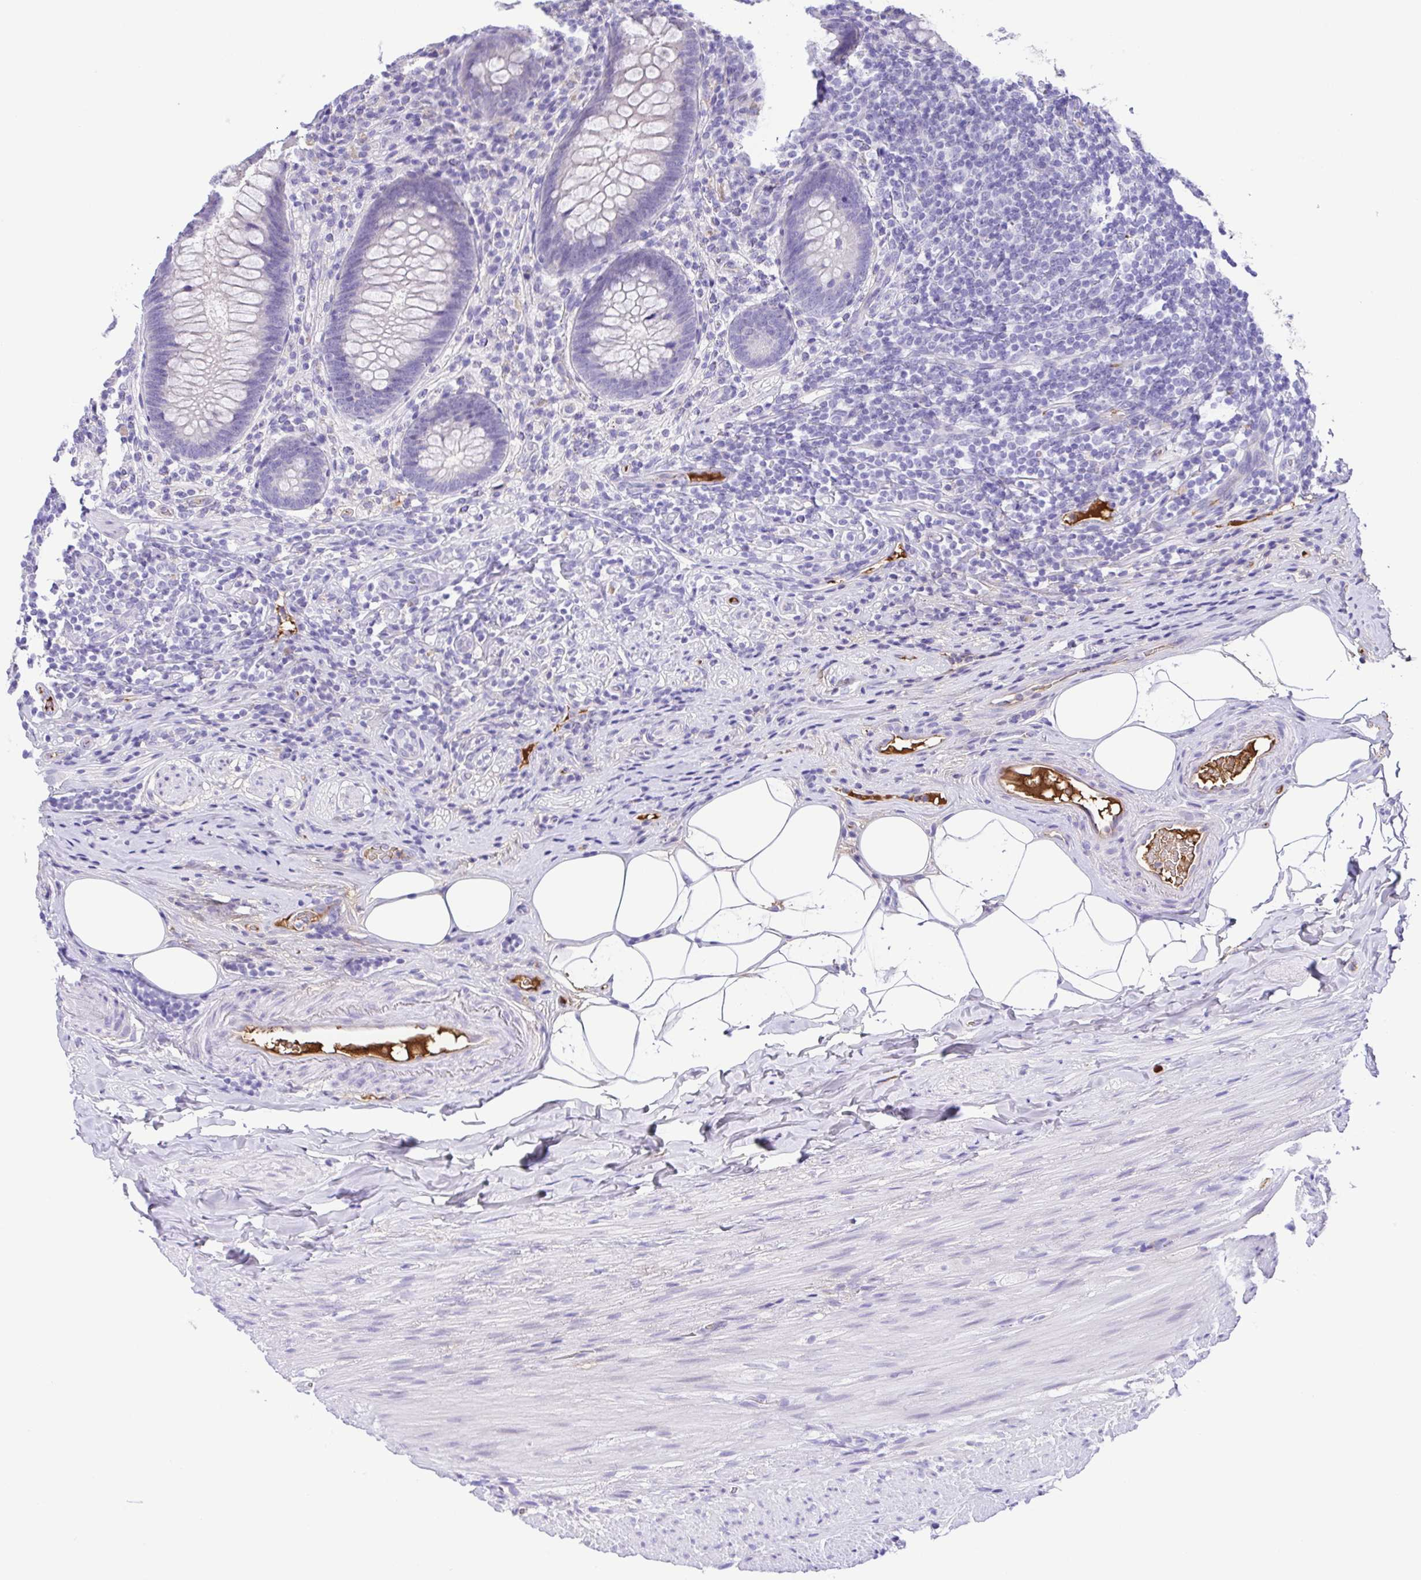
{"staining": {"intensity": "negative", "quantity": "none", "location": "none"}, "tissue": "appendix", "cell_type": "Glandular cells", "image_type": "normal", "snomed": [{"axis": "morphology", "description": "Normal tissue, NOS"}, {"axis": "topography", "description": "Appendix"}], "caption": "Immunohistochemistry (IHC) photomicrograph of unremarkable appendix: human appendix stained with DAB reveals no significant protein expression in glandular cells.", "gene": "IGFL1", "patient": {"sex": "male", "age": 47}}